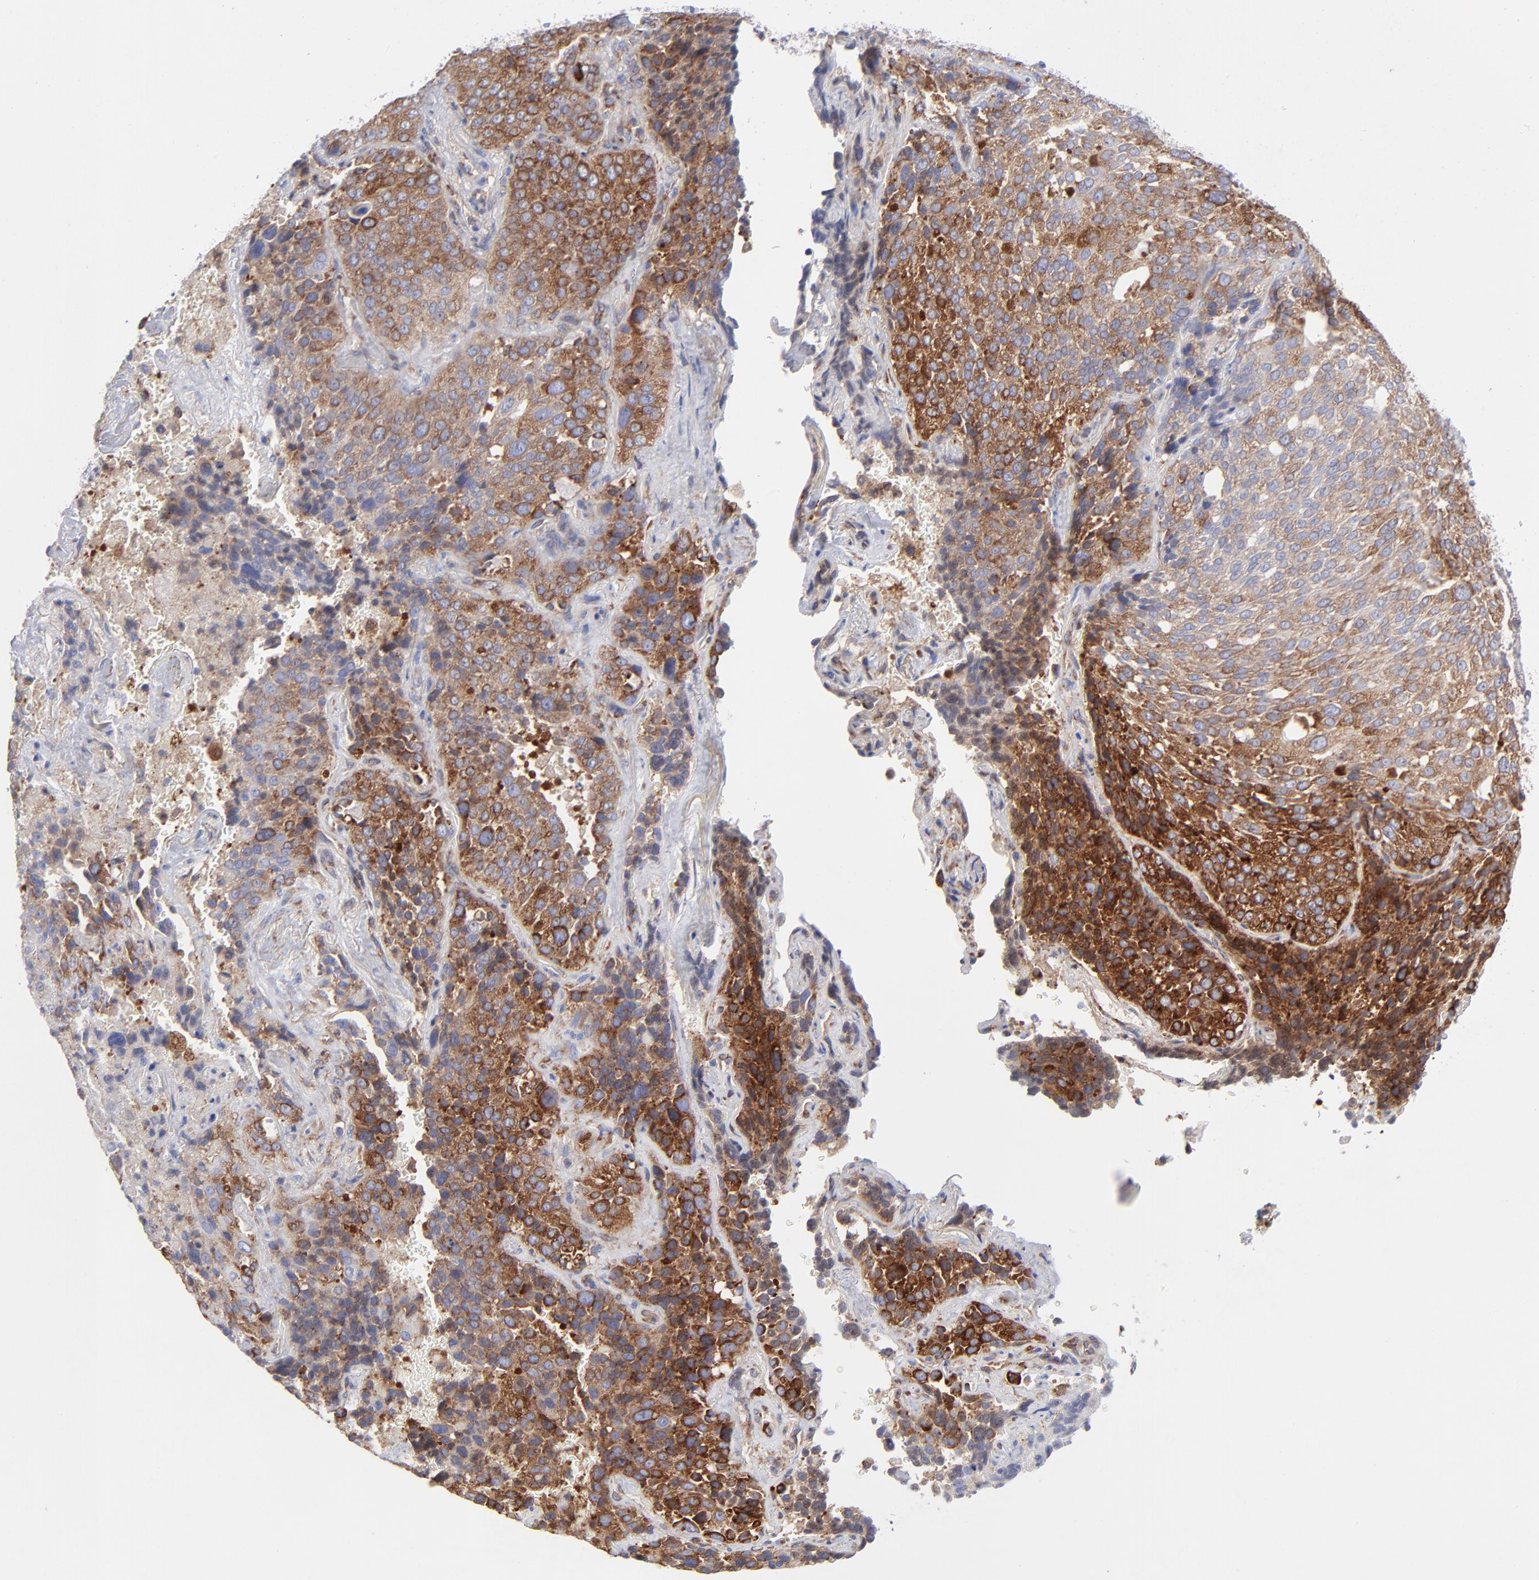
{"staining": {"intensity": "strong", "quantity": ">75%", "location": "cytoplasmic/membranous"}, "tissue": "lung cancer", "cell_type": "Tumor cells", "image_type": "cancer", "snomed": [{"axis": "morphology", "description": "Squamous cell carcinoma, NOS"}, {"axis": "topography", "description": "Lung"}], "caption": "Lung cancer (squamous cell carcinoma) stained for a protein demonstrates strong cytoplasmic/membranous positivity in tumor cells.", "gene": "EIF2AK2", "patient": {"sex": "male", "age": 54}}